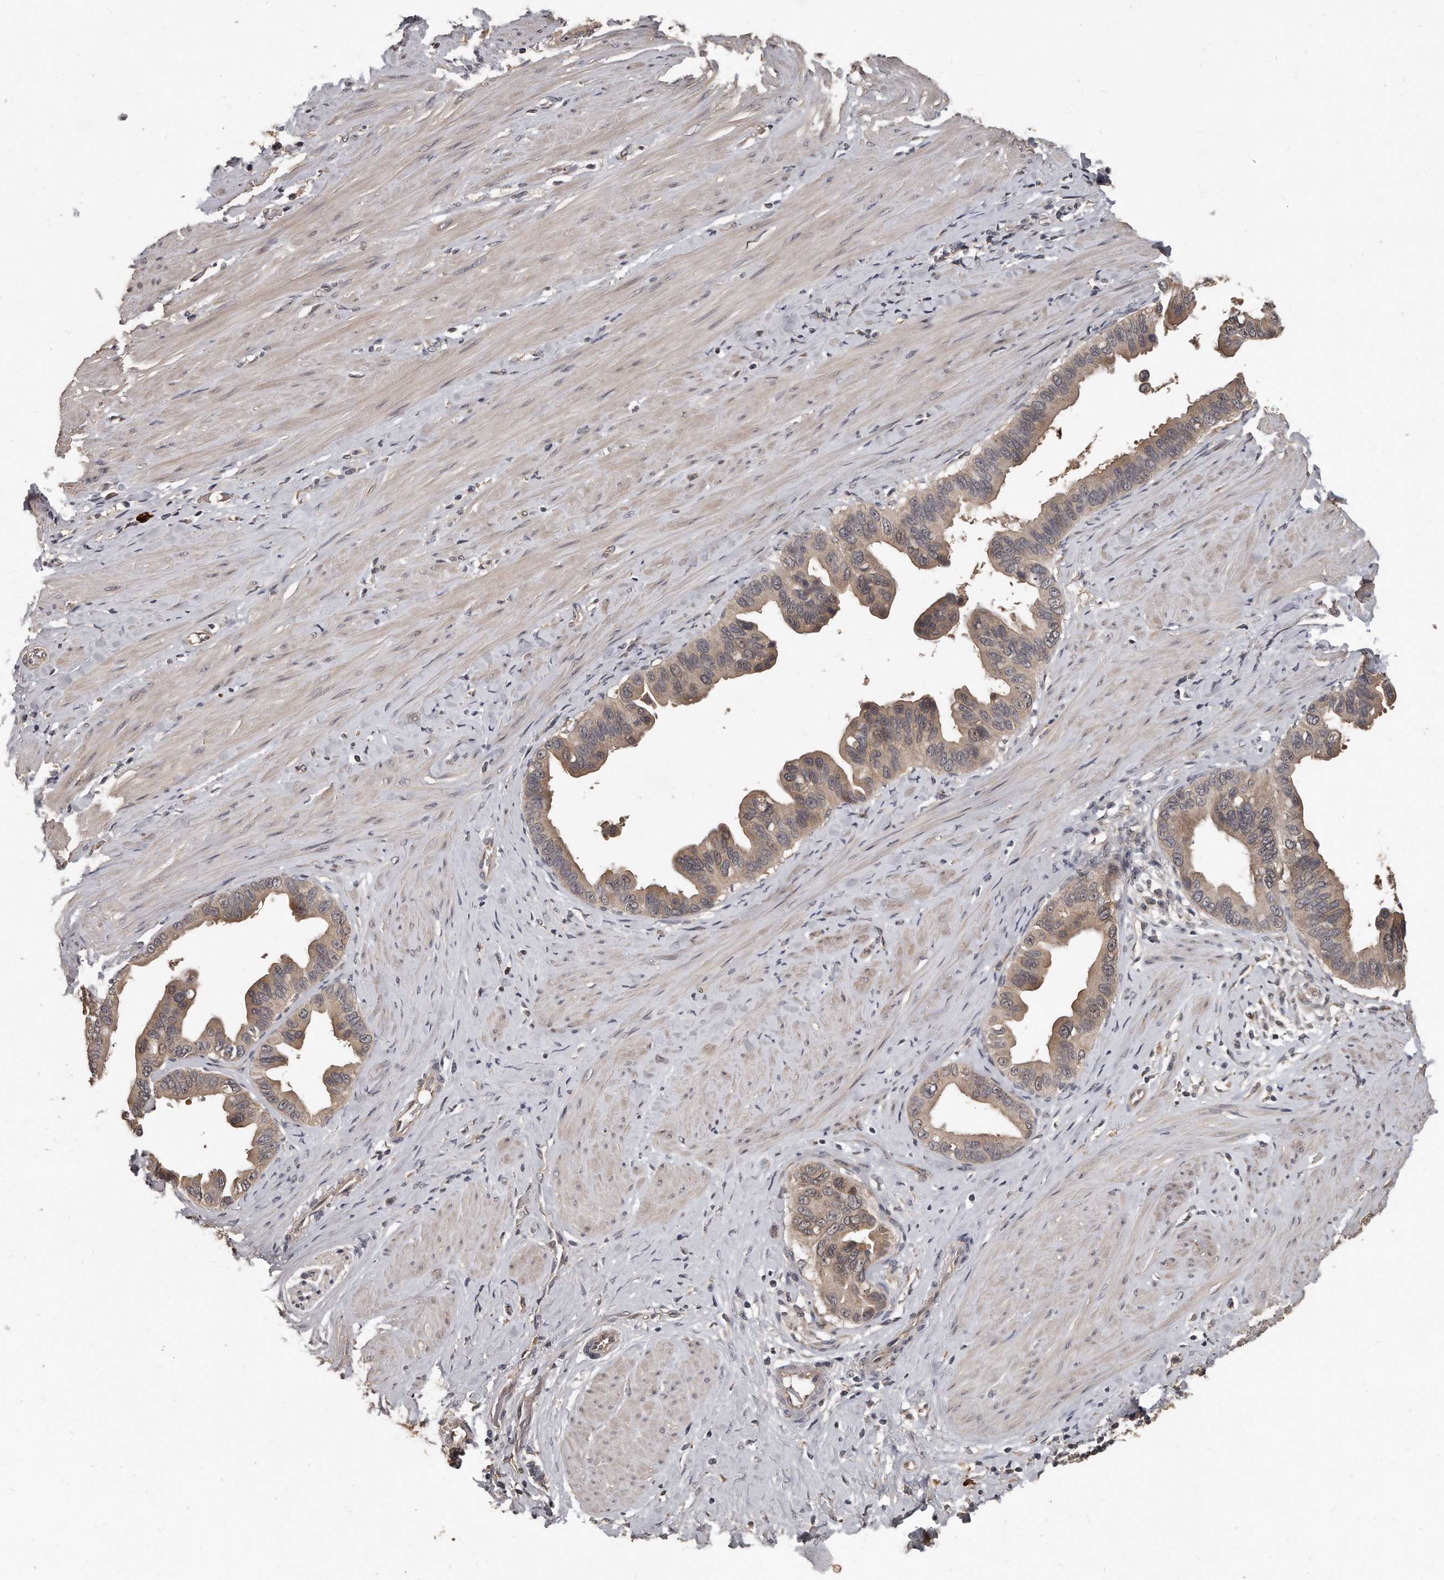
{"staining": {"intensity": "weak", "quantity": ">75%", "location": "cytoplasmic/membranous"}, "tissue": "pancreatic cancer", "cell_type": "Tumor cells", "image_type": "cancer", "snomed": [{"axis": "morphology", "description": "Adenocarcinoma, NOS"}, {"axis": "topography", "description": "Pancreas"}], "caption": "Tumor cells show low levels of weak cytoplasmic/membranous expression in about >75% of cells in human adenocarcinoma (pancreatic).", "gene": "GRB10", "patient": {"sex": "female", "age": 56}}